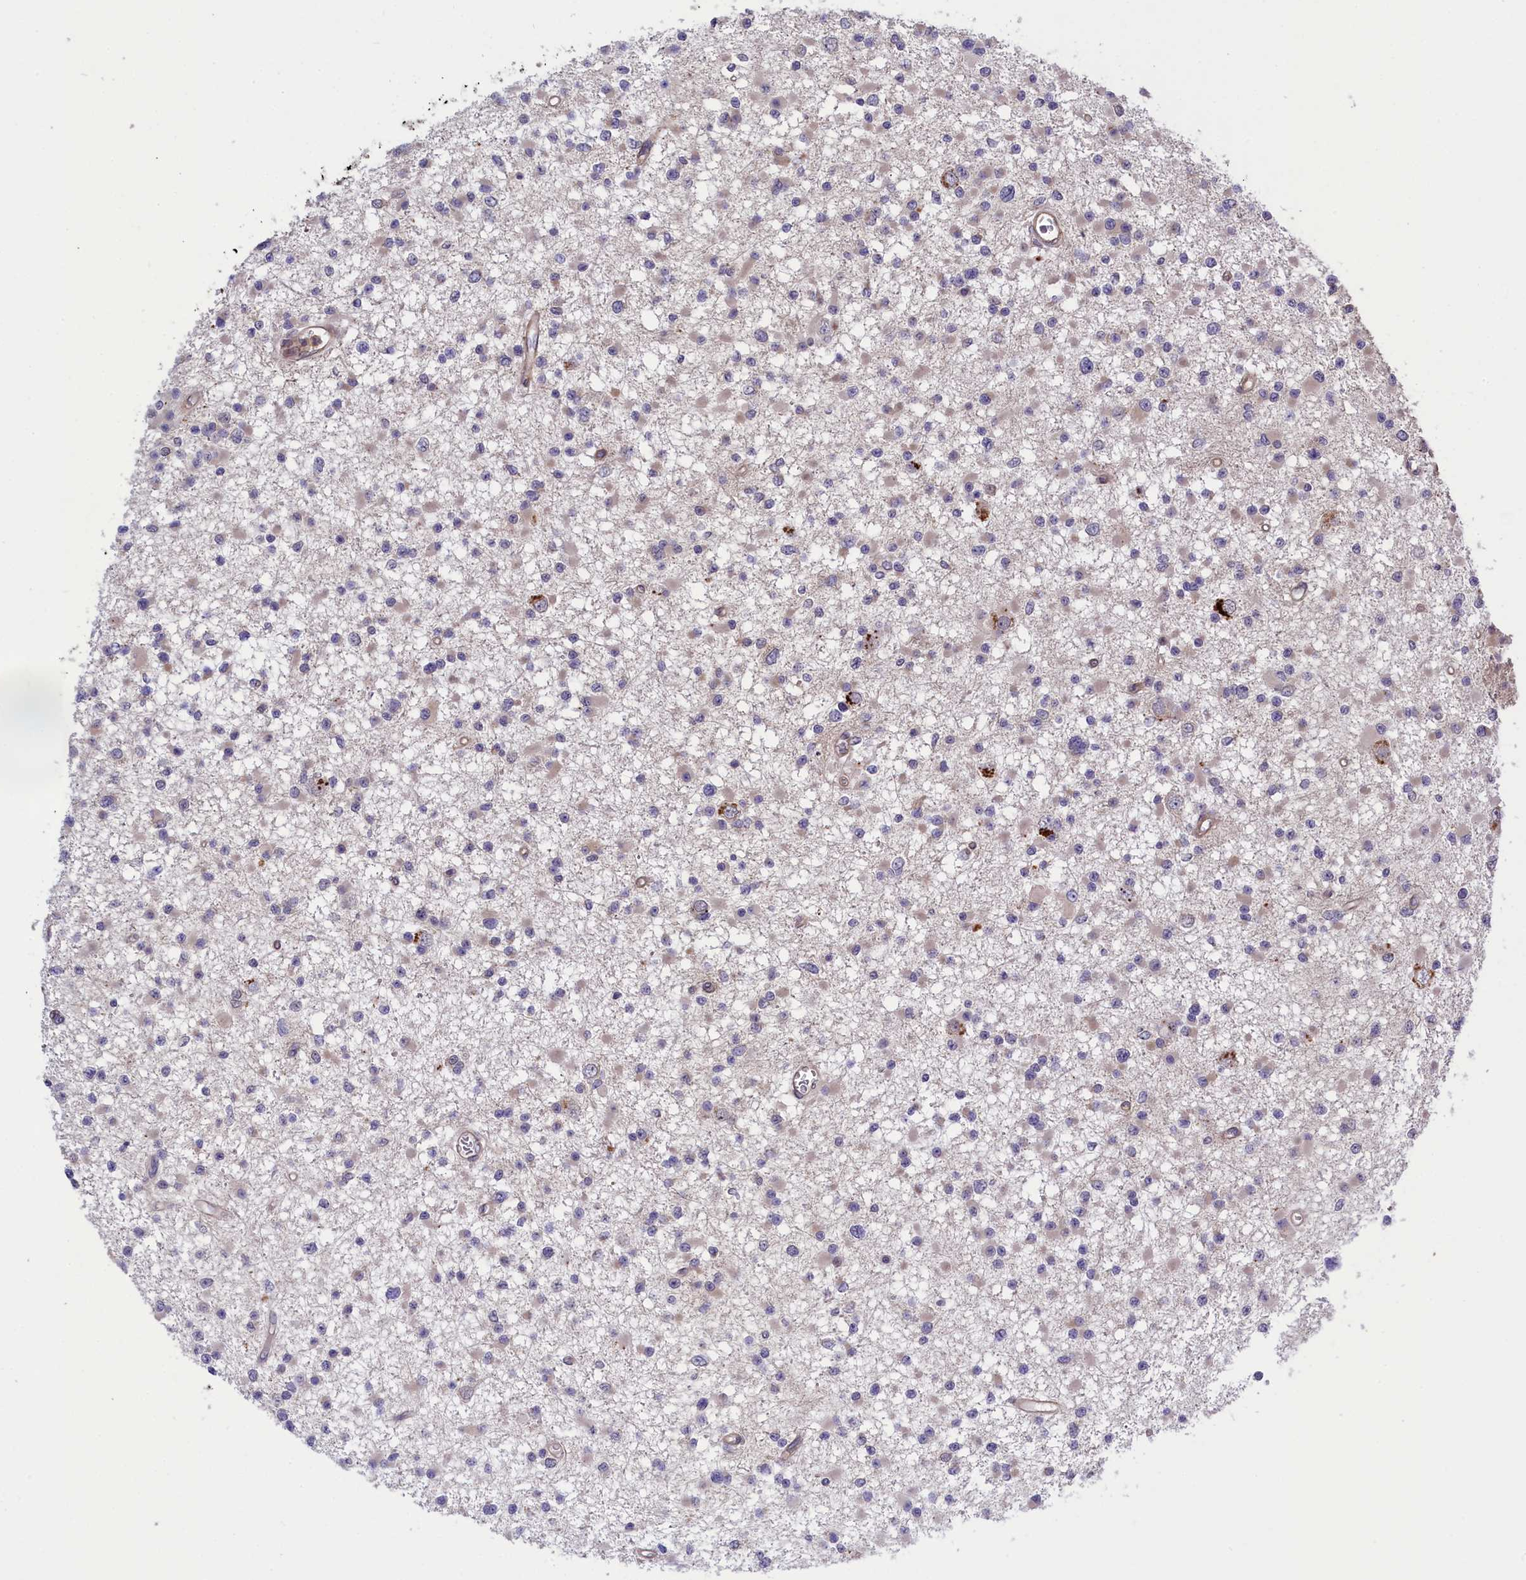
{"staining": {"intensity": "negative", "quantity": "none", "location": "none"}, "tissue": "glioma", "cell_type": "Tumor cells", "image_type": "cancer", "snomed": [{"axis": "morphology", "description": "Glioma, malignant, Low grade"}, {"axis": "topography", "description": "Brain"}], "caption": "This is an immunohistochemistry histopathology image of human malignant glioma (low-grade). There is no positivity in tumor cells.", "gene": "DDX60L", "patient": {"sex": "female", "age": 22}}